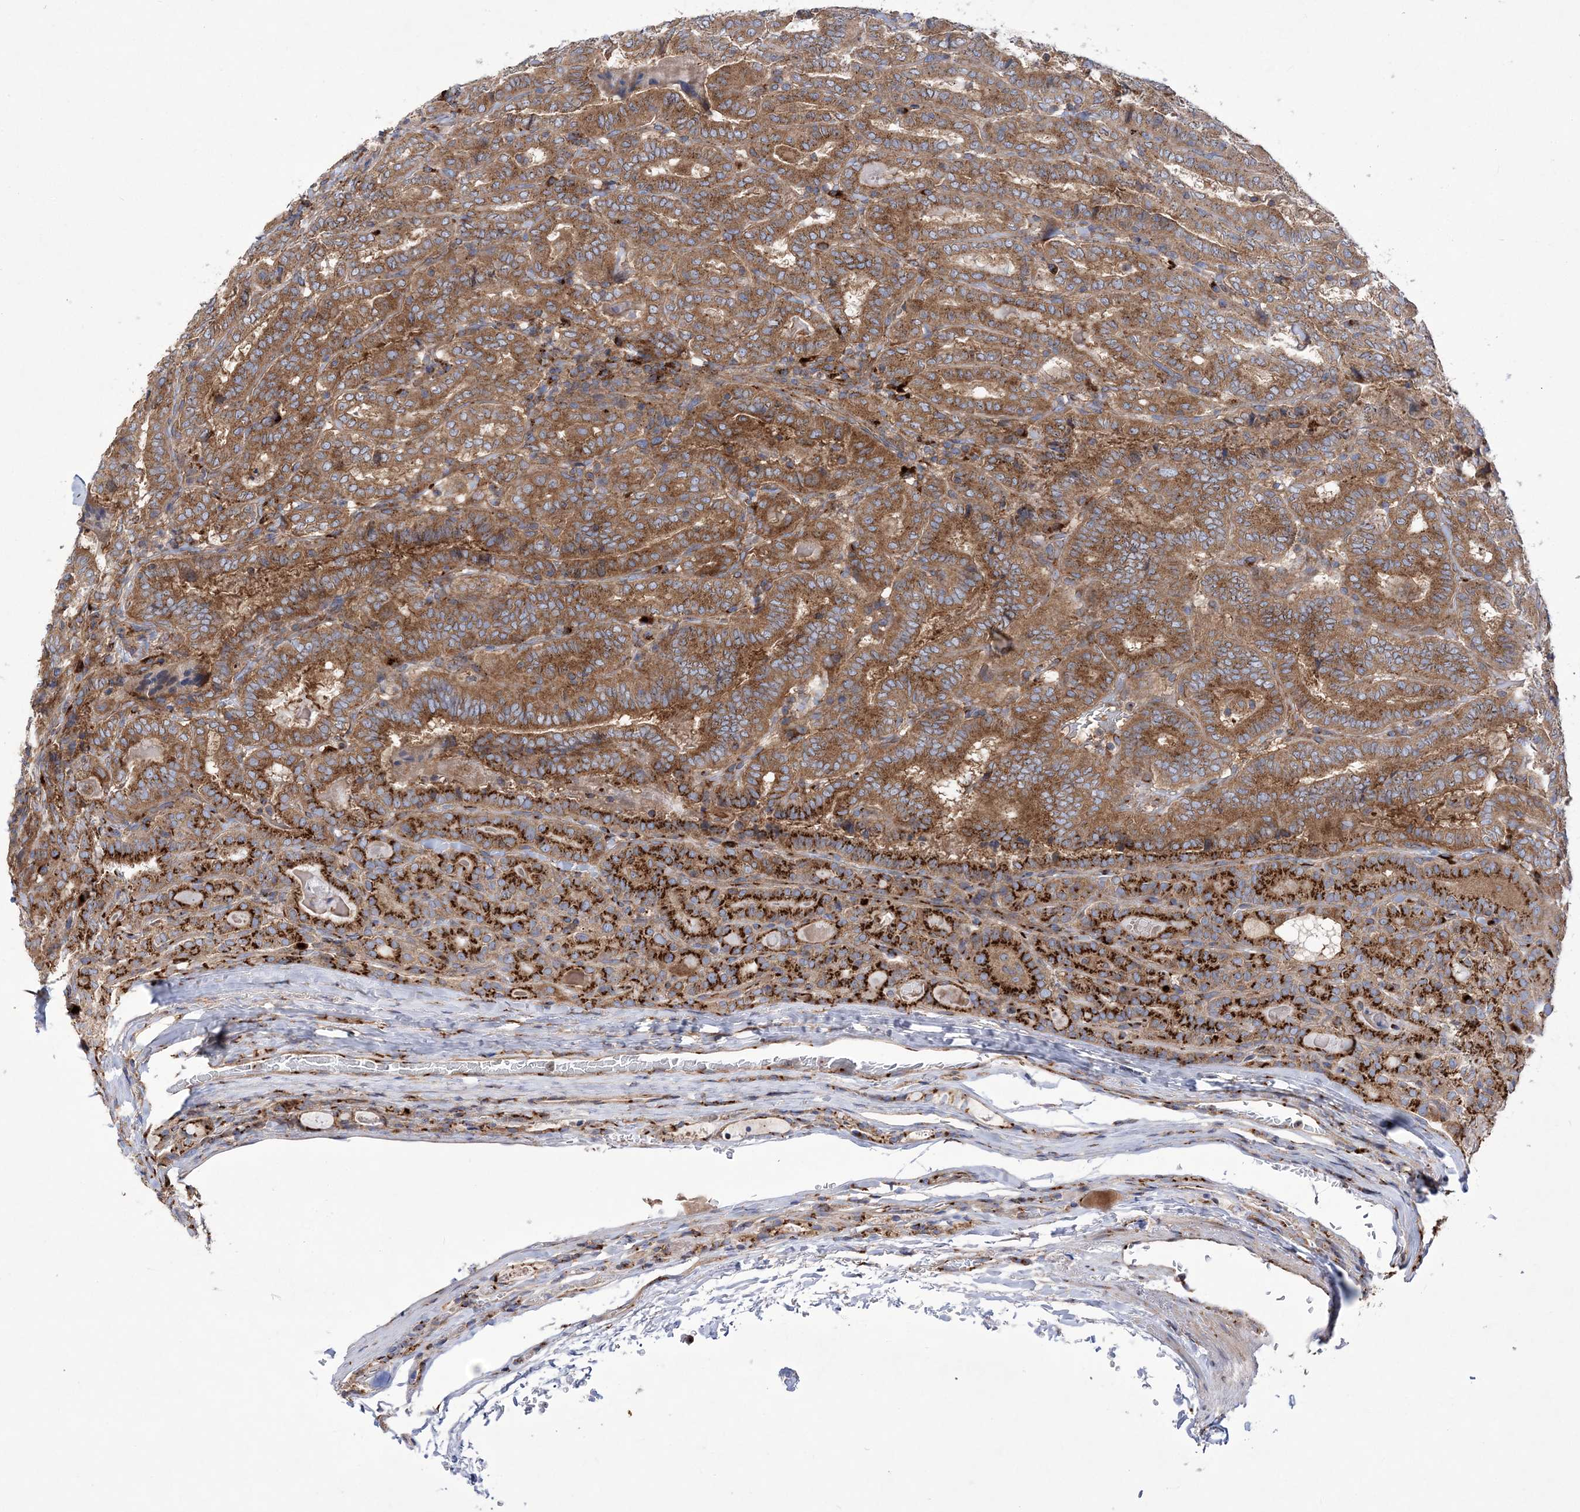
{"staining": {"intensity": "moderate", "quantity": ">75%", "location": "cytoplasmic/membranous"}, "tissue": "thyroid cancer", "cell_type": "Tumor cells", "image_type": "cancer", "snomed": [{"axis": "morphology", "description": "Papillary adenocarcinoma, NOS"}, {"axis": "topography", "description": "Thyroid gland"}], "caption": "Immunohistochemistry (IHC) photomicrograph of neoplastic tissue: human thyroid cancer stained using immunohistochemistry reveals medium levels of moderate protein expression localized specifically in the cytoplasmic/membranous of tumor cells, appearing as a cytoplasmic/membranous brown color.", "gene": "COPB2", "patient": {"sex": "female", "age": 72}}